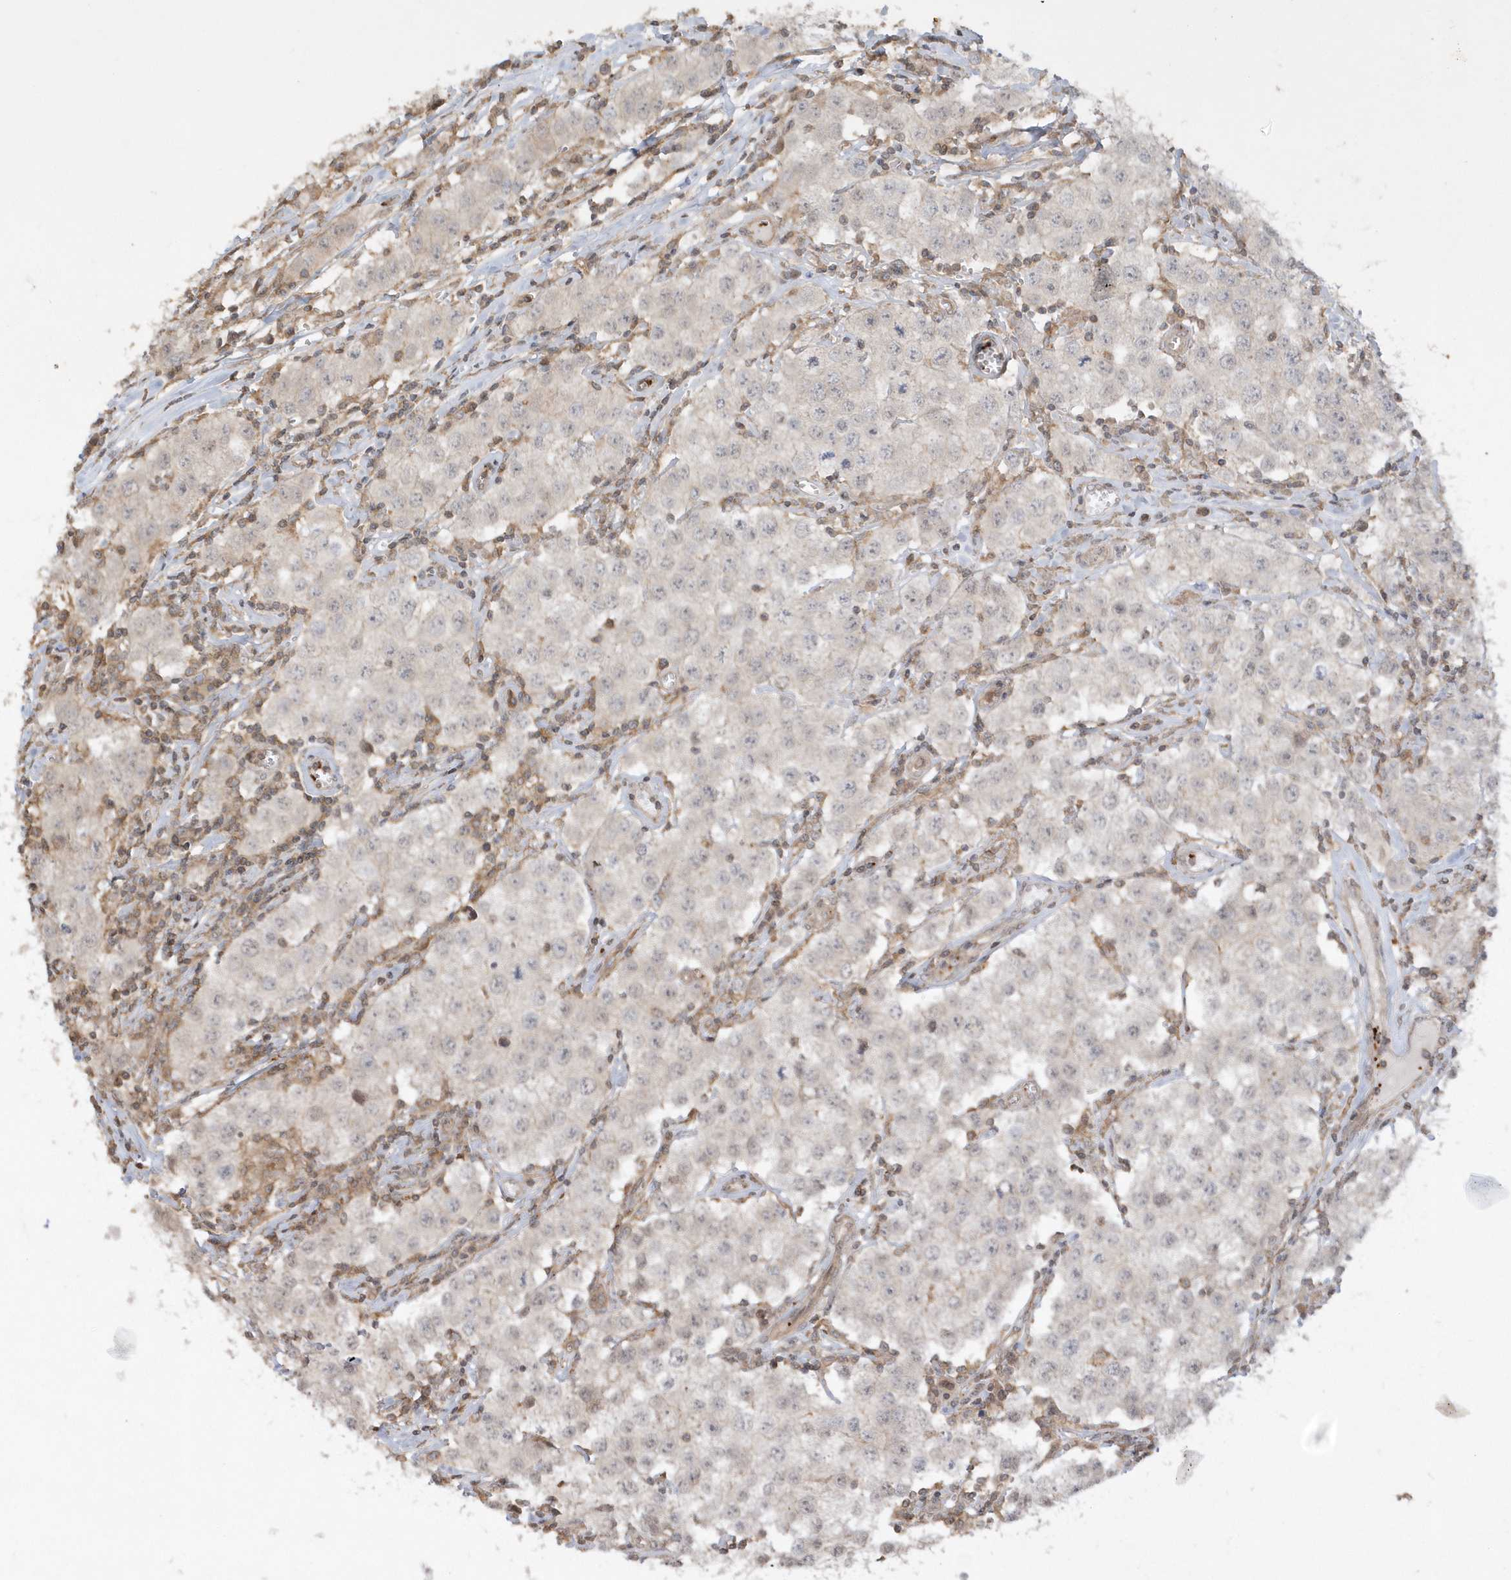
{"staining": {"intensity": "negative", "quantity": "none", "location": "none"}, "tissue": "testis cancer", "cell_type": "Tumor cells", "image_type": "cancer", "snomed": [{"axis": "morphology", "description": "Seminoma, NOS"}, {"axis": "morphology", "description": "Carcinoma, Embryonal, NOS"}, {"axis": "topography", "description": "Testis"}], "caption": "High magnification brightfield microscopy of testis cancer (seminoma) stained with DAB (3,3'-diaminobenzidine) (brown) and counterstained with hematoxylin (blue): tumor cells show no significant staining.", "gene": "BSN", "patient": {"sex": "male", "age": 43}}